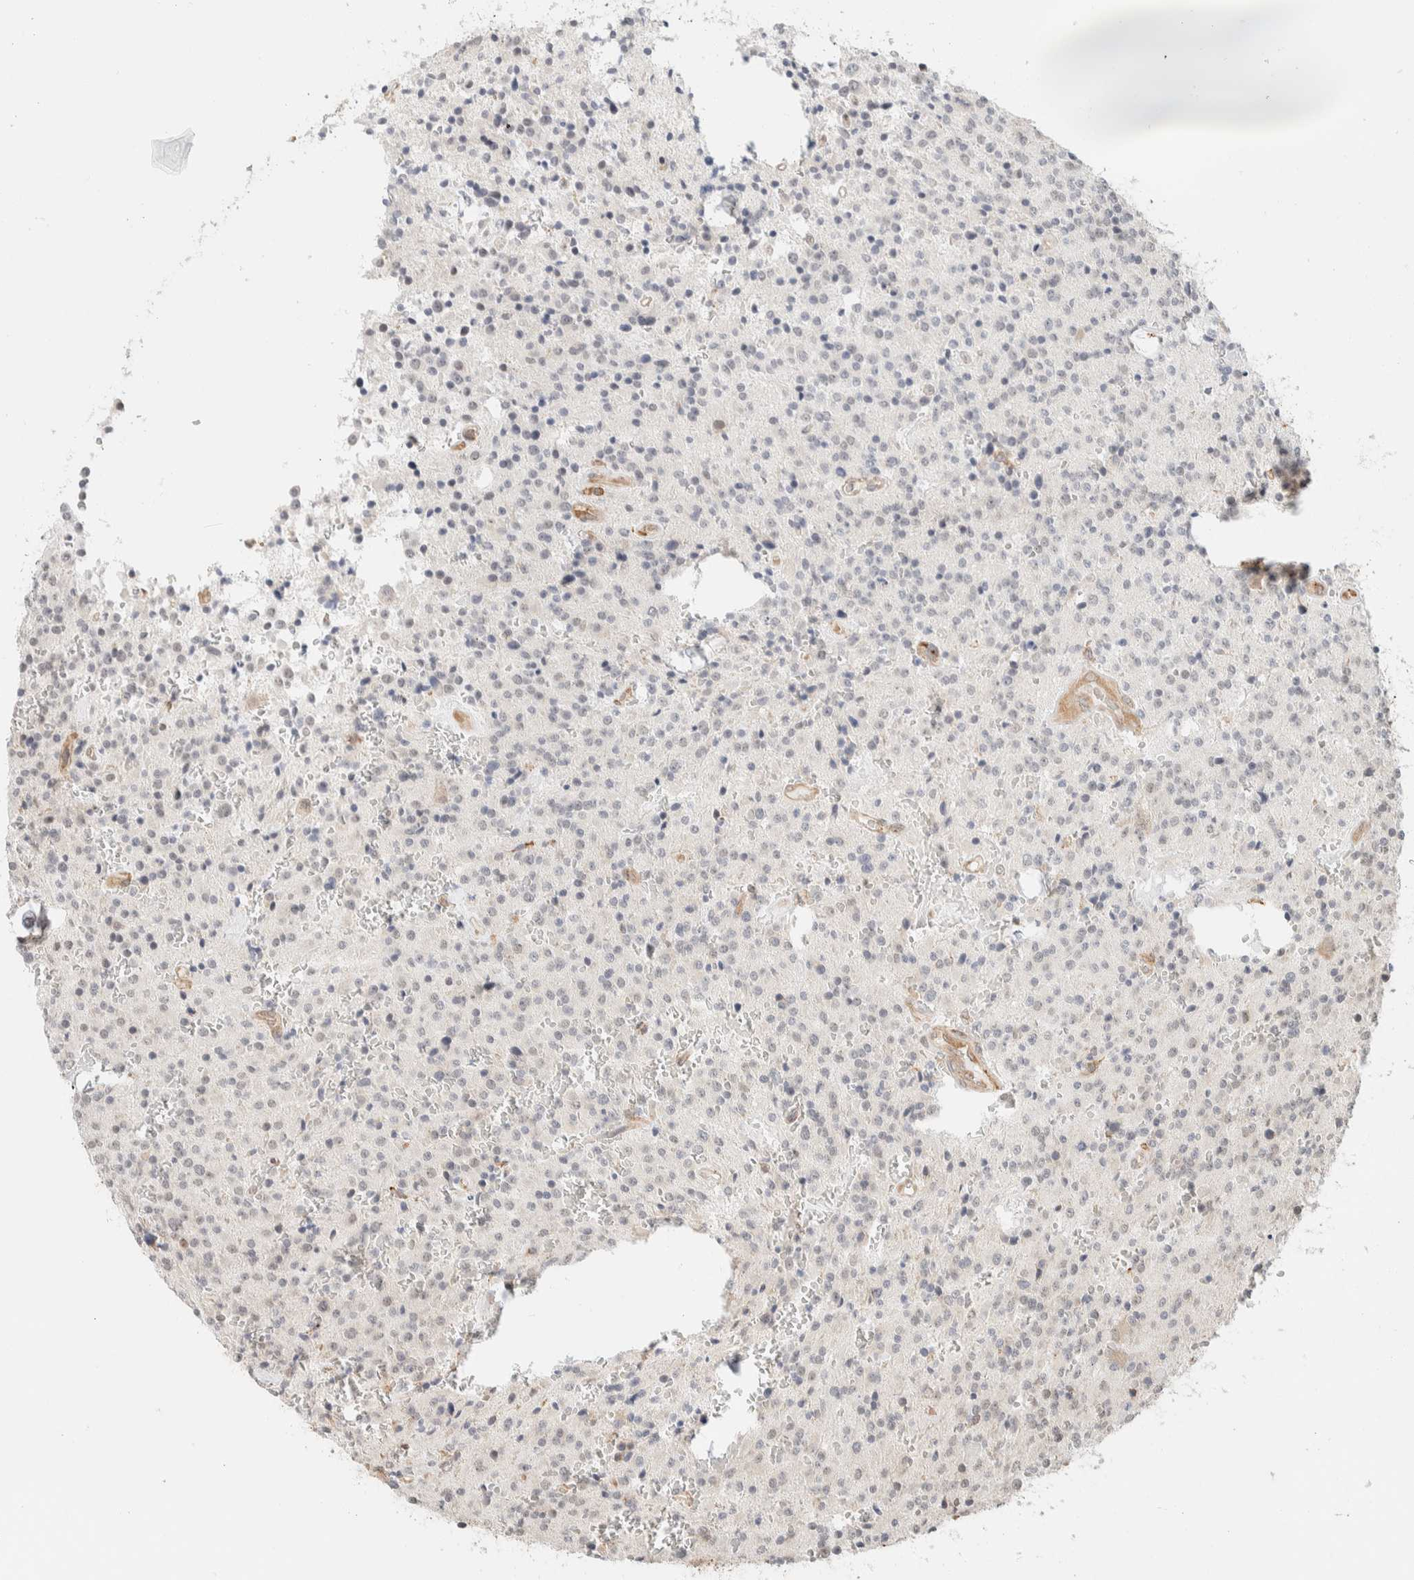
{"staining": {"intensity": "negative", "quantity": "none", "location": "none"}, "tissue": "glioma", "cell_type": "Tumor cells", "image_type": "cancer", "snomed": [{"axis": "morphology", "description": "Glioma, malignant, Low grade"}, {"axis": "topography", "description": "Brain"}], "caption": "Immunohistochemistry of malignant glioma (low-grade) demonstrates no expression in tumor cells. The staining was performed using DAB (3,3'-diaminobenzidine) to visualize the protein expression in brown, while the nuclei were stained in blue with hematoxylin (Magnification: 20x).", "gene": "INTS1", "patient": {"sex": "male", "age": 58}}